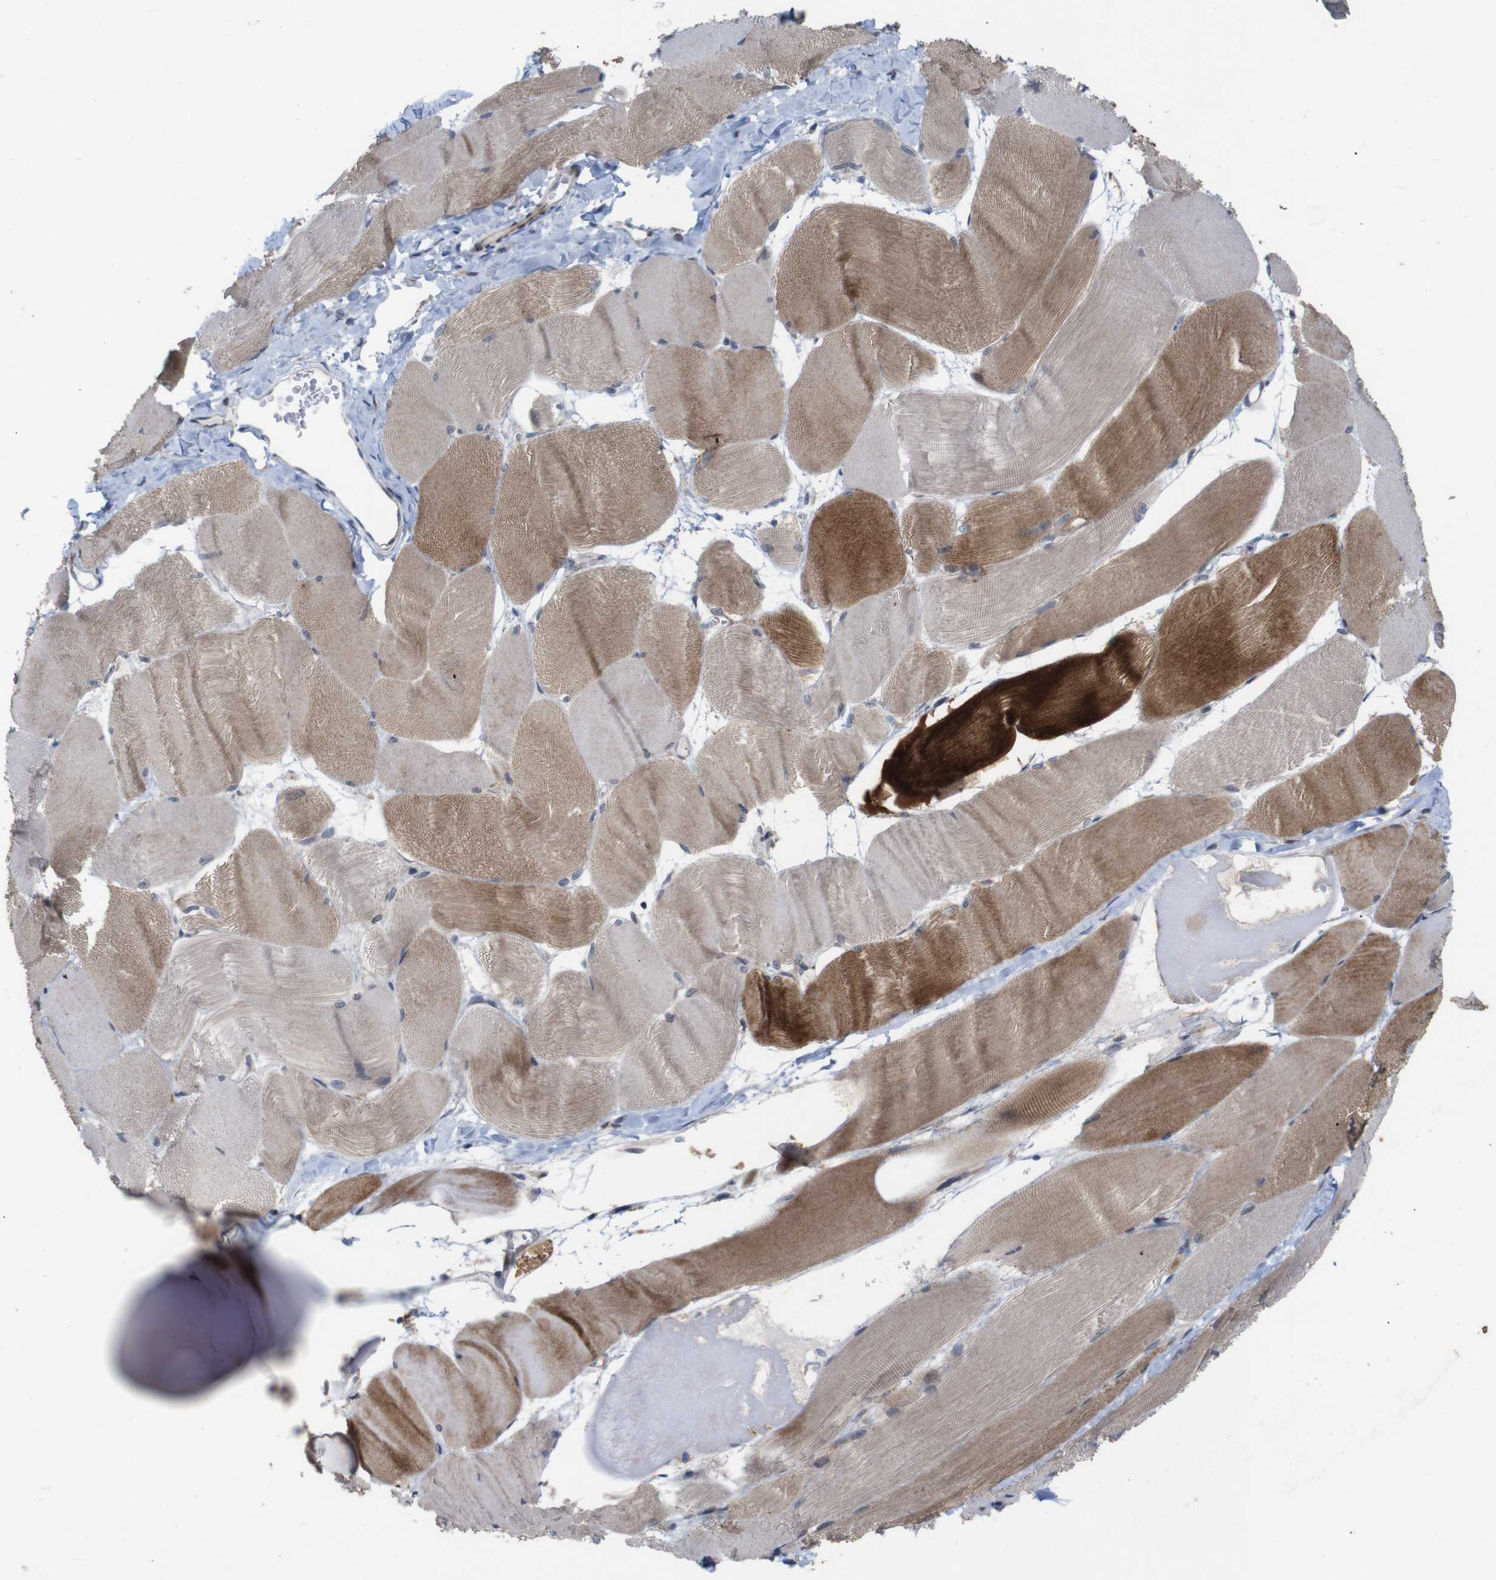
{"staining": {"intensity": "moderate", "quantity": "25%-75%", "location": "cytoplasmic/membranous"}, "tissue": "skeletal muscle", "cell_type": "Myocytes", "image_type": "normal", "snomed": [{"axis": "morphology", "description": "Normal tissue, NOS"}, {"axis": "morphology", "description": "Squamous cell carcinoma, NOS"}, {"axis": "topography", "description": "Skeletal muscle"}], "caption": "This is a photomicrograph of IHC staining of normal skeletal muscle, which shows moderate positivity in the cytoplasmic/membranous of myocytes.", "gene": "ATP7B", "patient": {"sex": "male", "age": 51}}